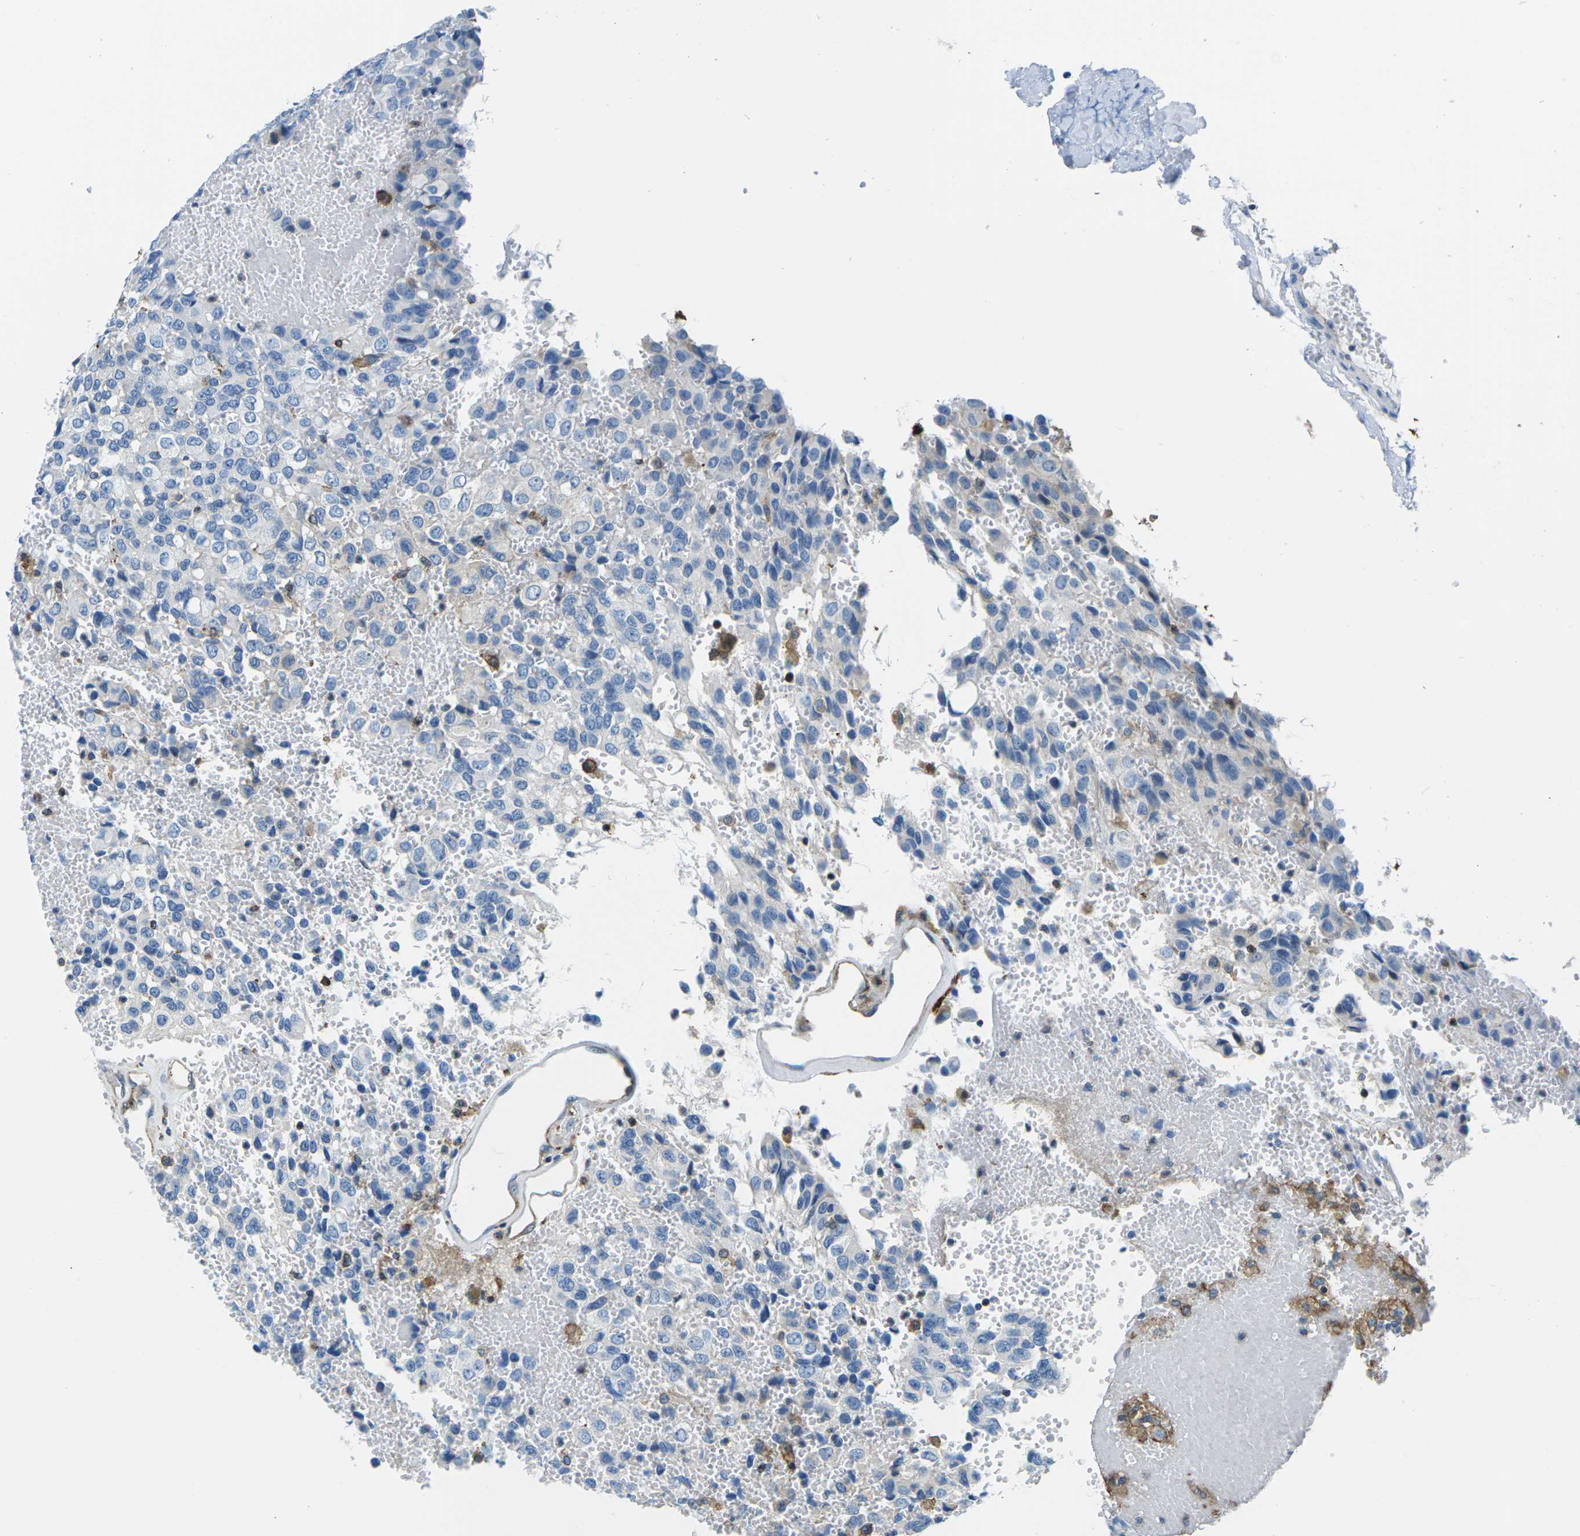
{"staining": {"intensity": "negative", "quantity": "none", "location": "none"}, "tissue": "glioma", "cell_type": "Tumor cells", "image_type": "cancer", "snomed": [{"axis": "morphology", "description": "Glioma, malignant, High grade"}, {"axis": "topography", "description": "Brain"}], "caption": "Immunohistochemical staining of malignant high-grade glioma shows no significant staining in tumor cells. The staining was performed using DAB to visualize the protein expression in brown, while the nuclei were stained in blue with hematoxylin (Magnification: 20x).", "gene": "SOCS4", "patient": {"sex": "male", "age": 32}}